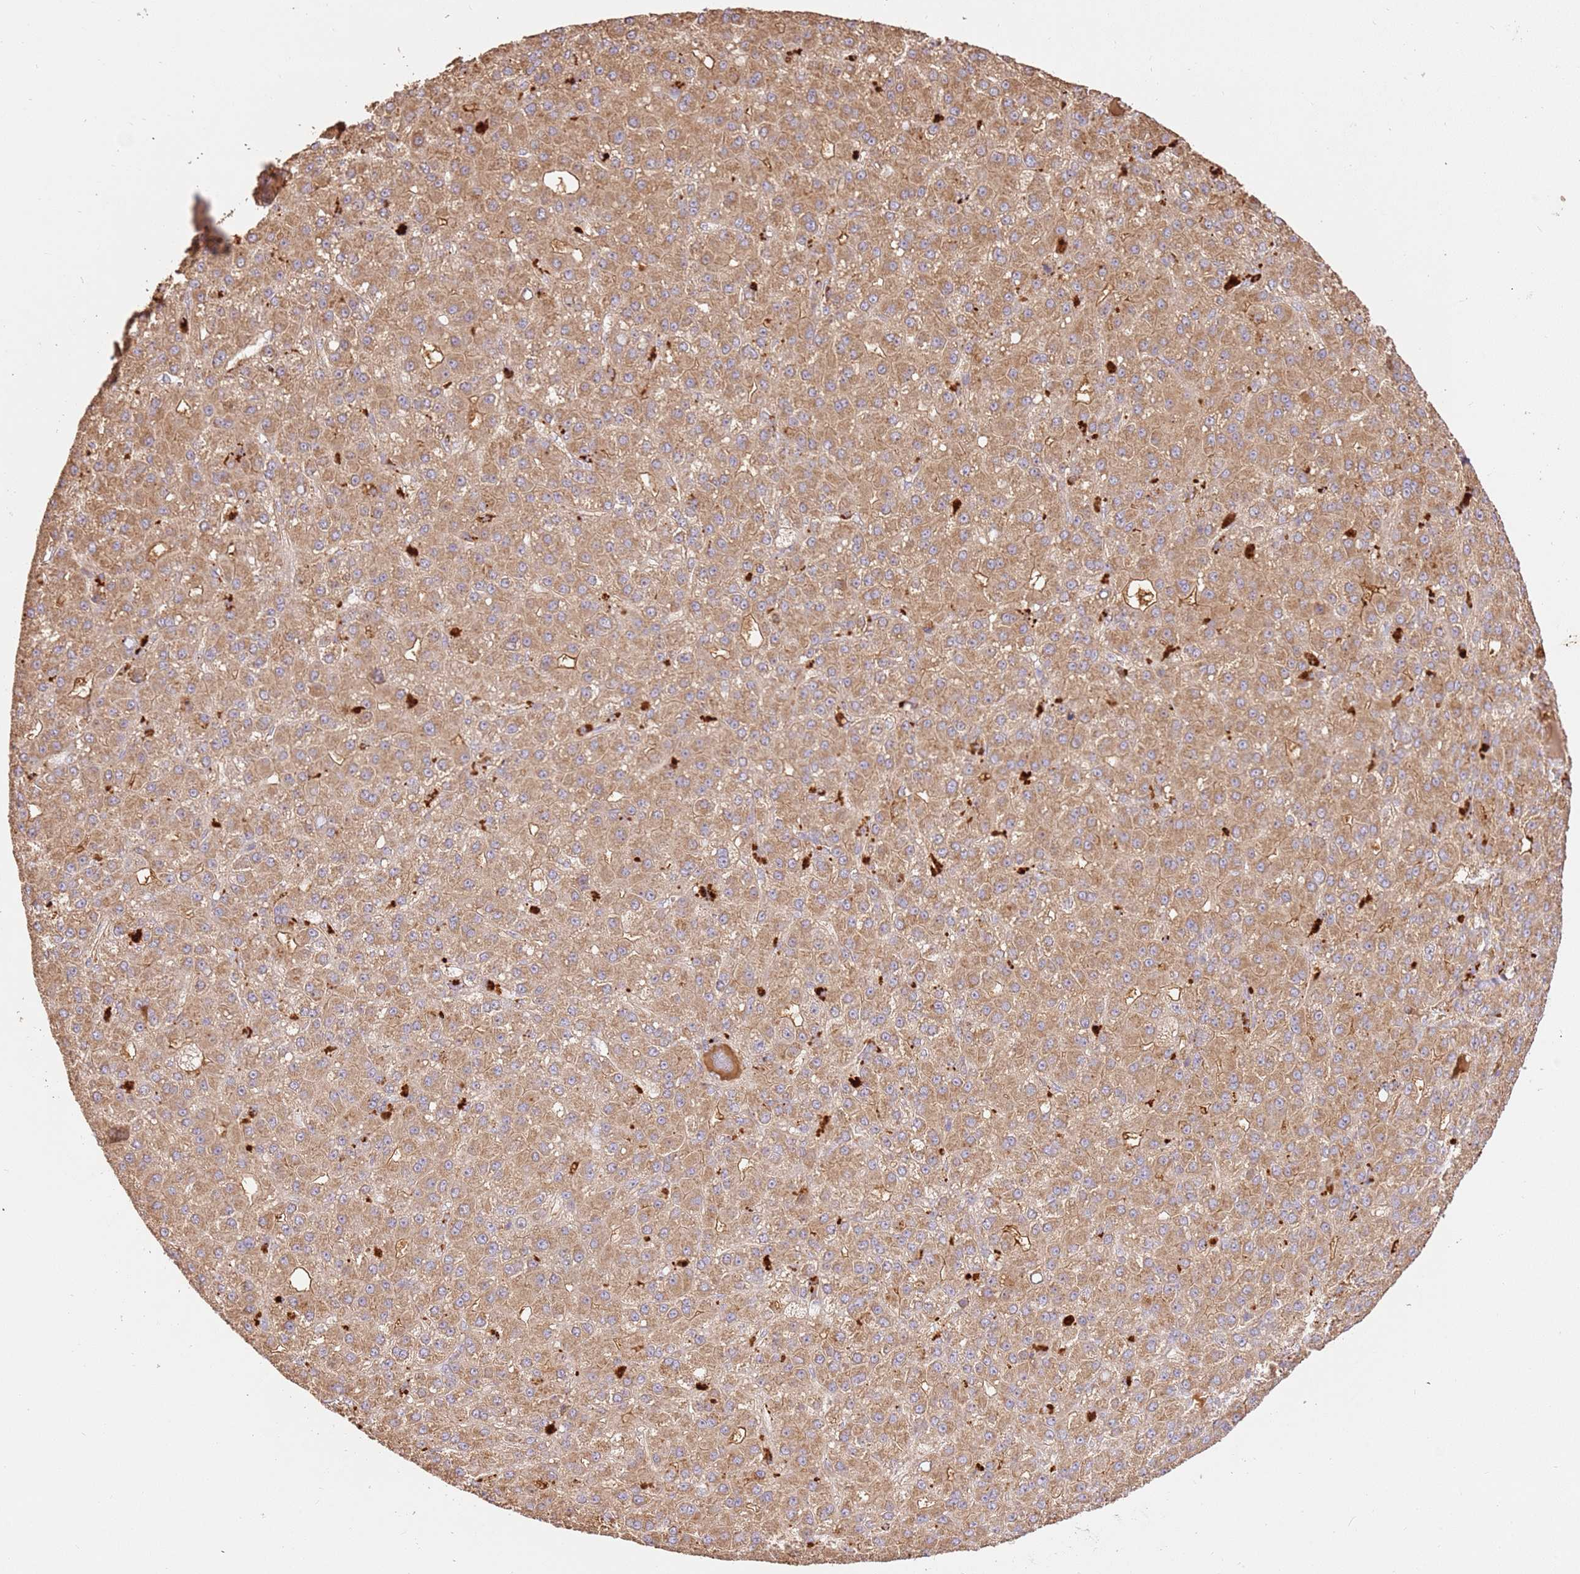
{"staining": {"intensity": "moderate", "quantity": ">75%", "location": "cytoplasmic/membranous"}, "tissue": "liver cancer", "cell_type": "Tumor cells", "image_type": "cancer", "snomed": [{"axis": "morphology", "description": "Carcinoma, Hepatocellular, NOS"}, {"axis": "topography", "description": "Liver"}], "caption": "This photomicrograph shows immunohistochemistry staining of human liver hepatocellular carcinoma, with medium moderate cytoplasmic/membranous positivity in about >75% of tumor cells.", "gene": "CEP55", "patient": {"sex": "male", "age": 67}}